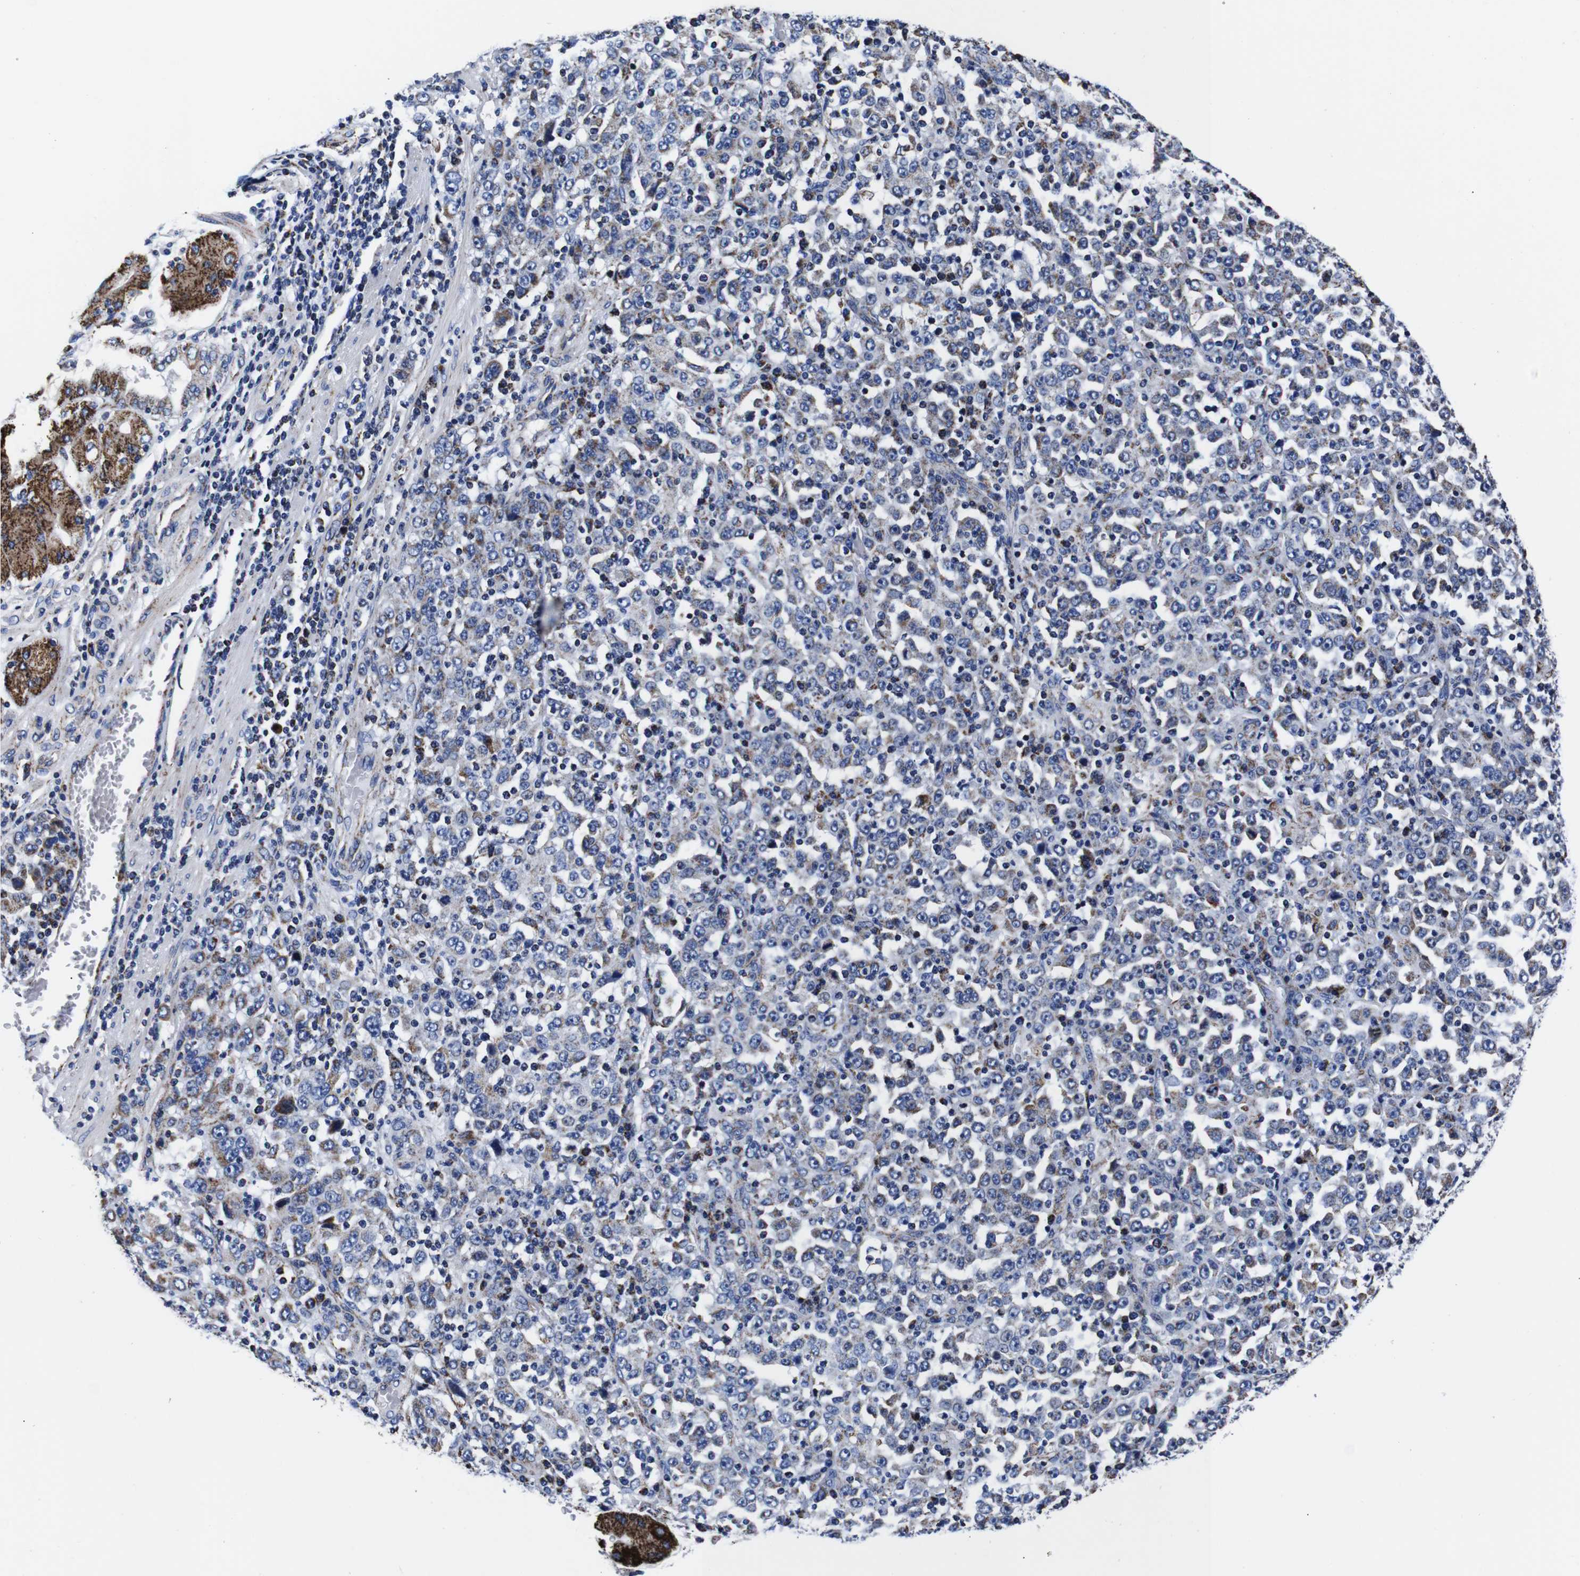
{"staining": {"intensity": "moderate", "quantity": "<25%", "location": "cytoplasmic/membranous"}, "tissue": "stomach cancer", "cell_type": "Tumor cells", "image_type": "cancer", "snomed": [{"axis": "morphology", "description": "Normal tissue, NOS"}, {"axis": "morphology", "description": "Adenocarcinoma, NOS"}, {"axis": "topography", "description": "Stomach, upper"}, {"axis": "topography", "description": "Stomach"}], "caption": "High-power microscopy captured an immunohistochemistry (IHC) micrograph of stomach adenocarcinoma, revealing moderate cytoplasmic/membranous positivity in approximately <25% of tumor cells.", "gene": "FKBP9", "patient": {"sex": "male", "age": 59}}